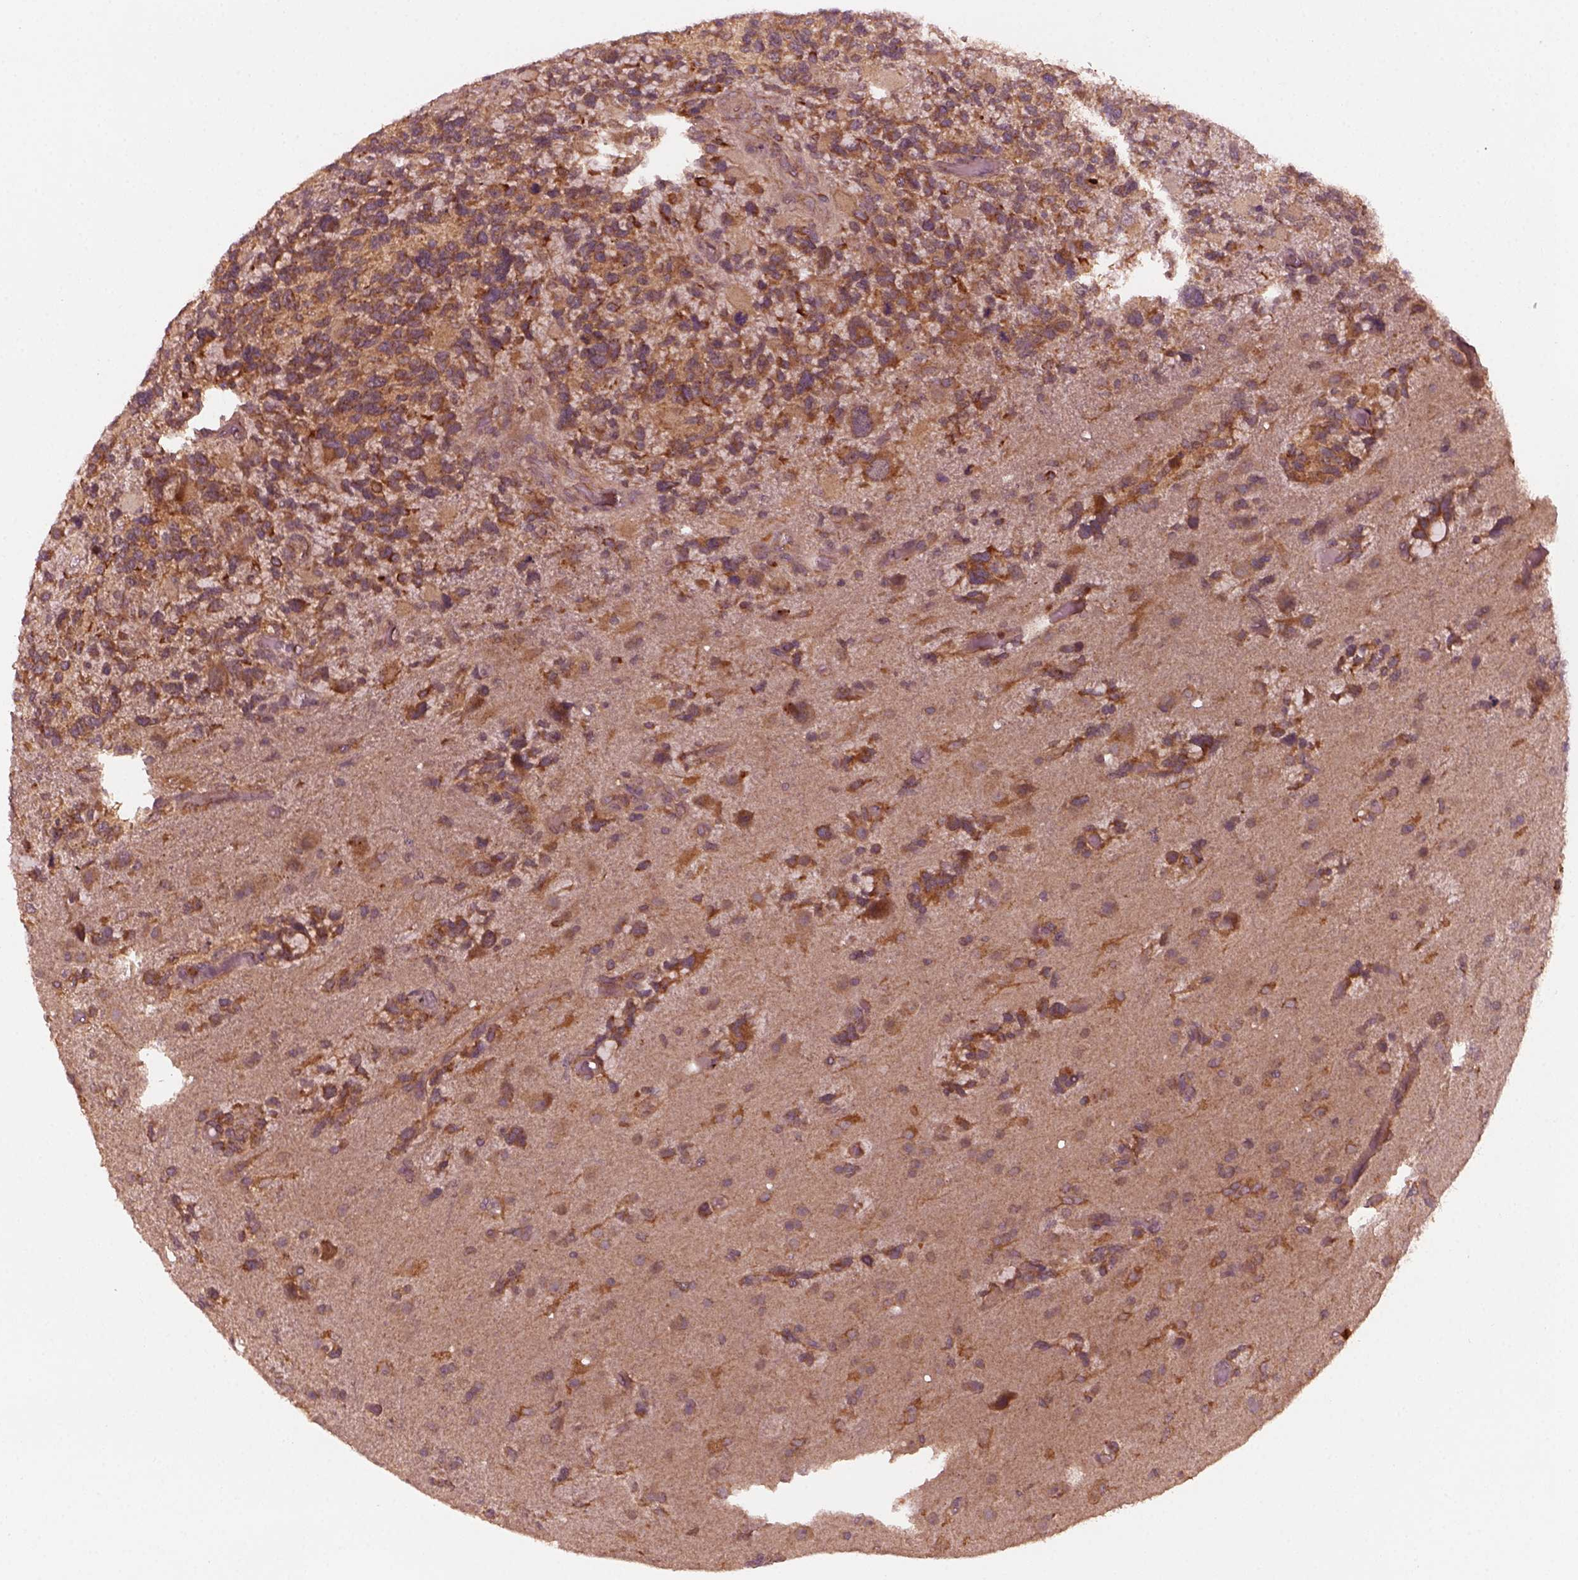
{"staining": {"intensity": "strong", "quantity": "25%-75%", "location": "cytoplasmic/membranous"}, "tissue": "glioma", "cell_type": "Tumor cells", "image_type": "cancer", "snomed": [{"axis": "morphology", "description": "Glioma, malignant, High grade"}, {"axis": "topography", "description": "Brain"}], "caption": "This micrograph shows glioma stained with immunohistochemistry to label a protein in brown. The cytoplasmic/membranous of tumor cells show strong positivity for the protein. Nuclei are counter-stained blue.", "gene": "FAF2", "patient": {"sex": "female", "age": 71}}